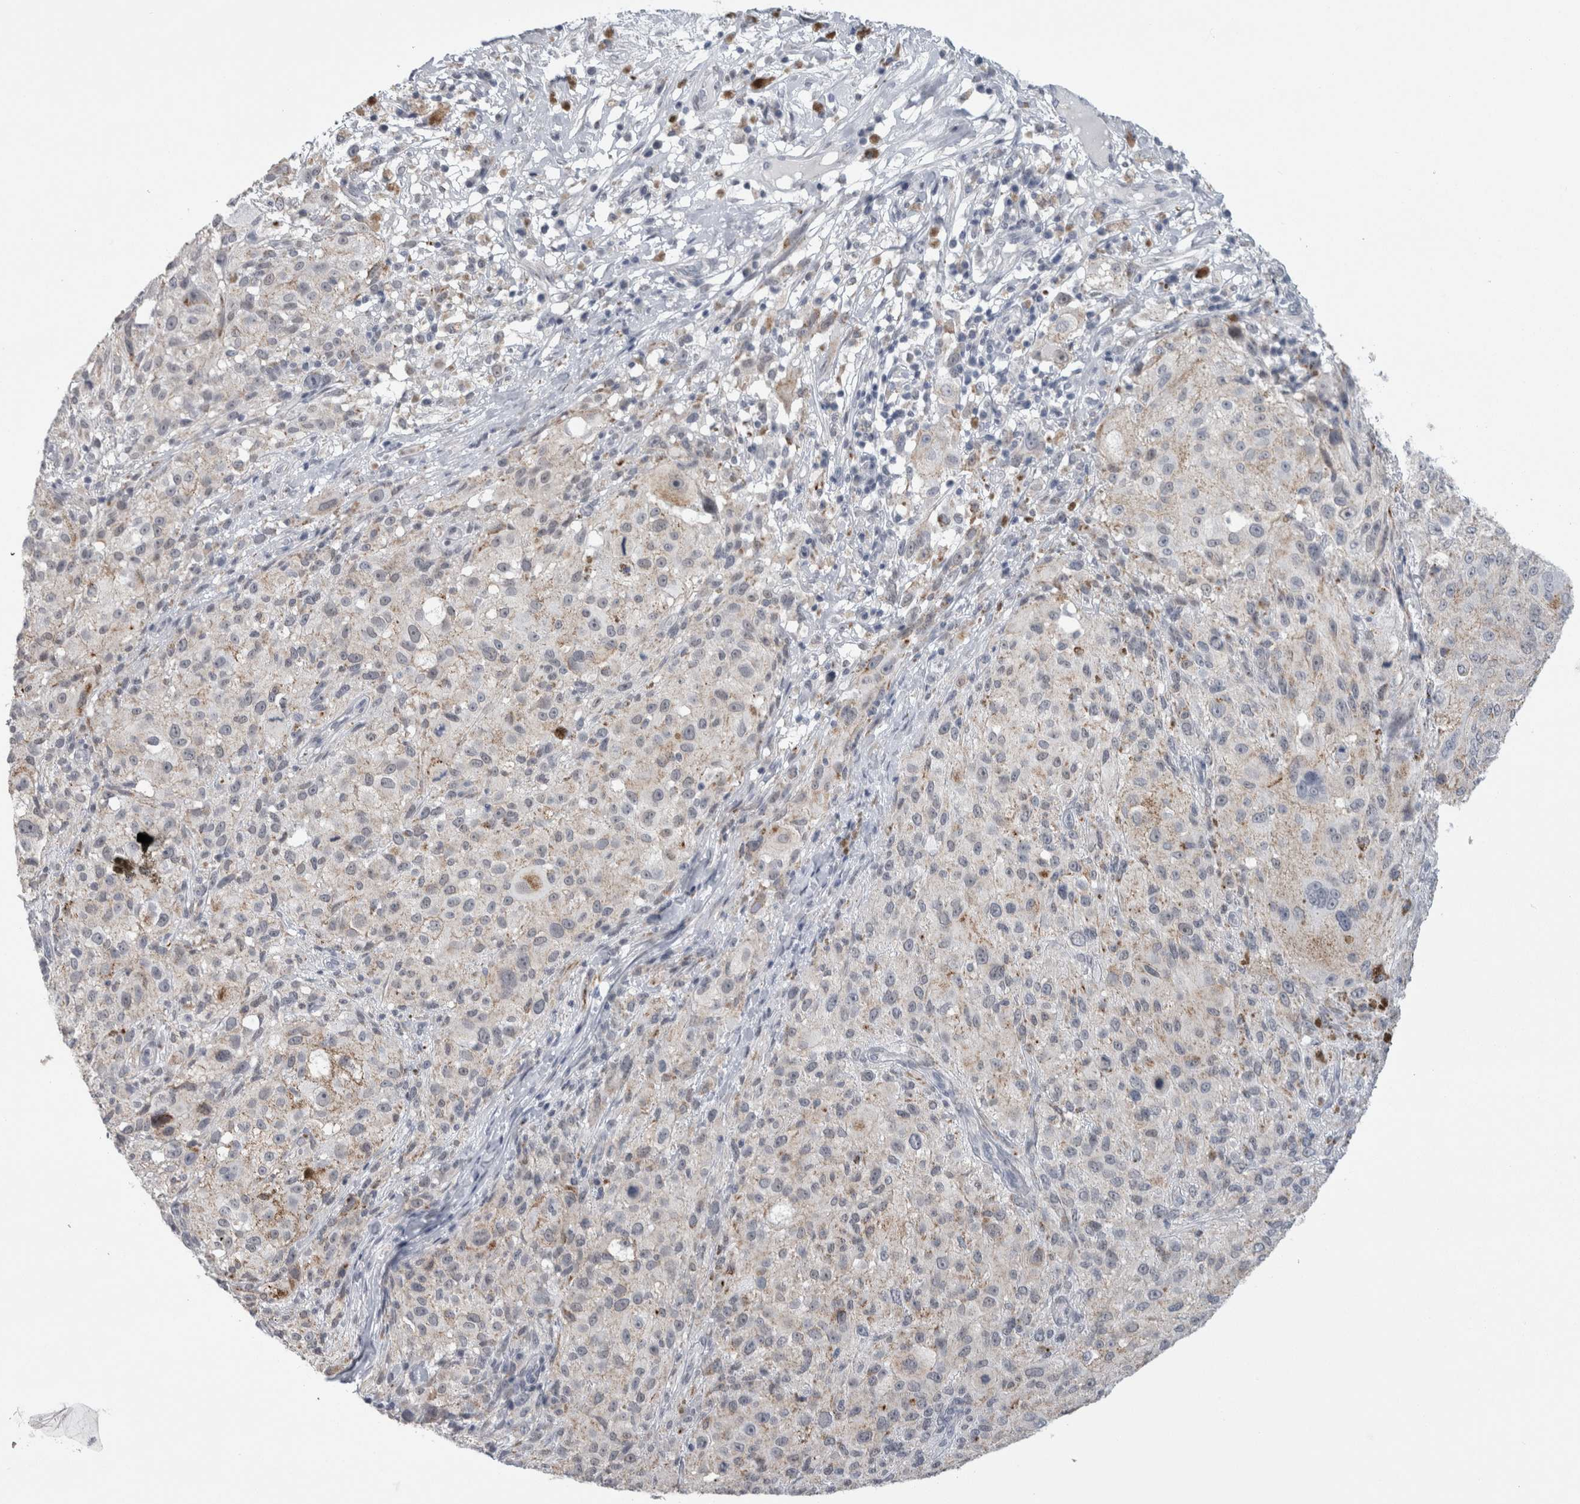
{"staining": {"intensity": "negative", "quantity": "none", "location": "none"}, "tissue": "melanoma", "cell_type": "Tumor cells", "image_type": "cancer", "snomed": [{"axis": "morphology", "description": "Malignant melanoma, NOS"}, {"axis": "topography", "description": "Skin"}], "caption": "The photomicrograph shows no staining of tumor cells in malignant melanoma. (DAB (3,3'-diaminobenzidine) immunohistochemistry visualized using brightfield microscopy, high magnification).", "gene": "PLIN1", "patient": {"sex": "female", "age": 55}}